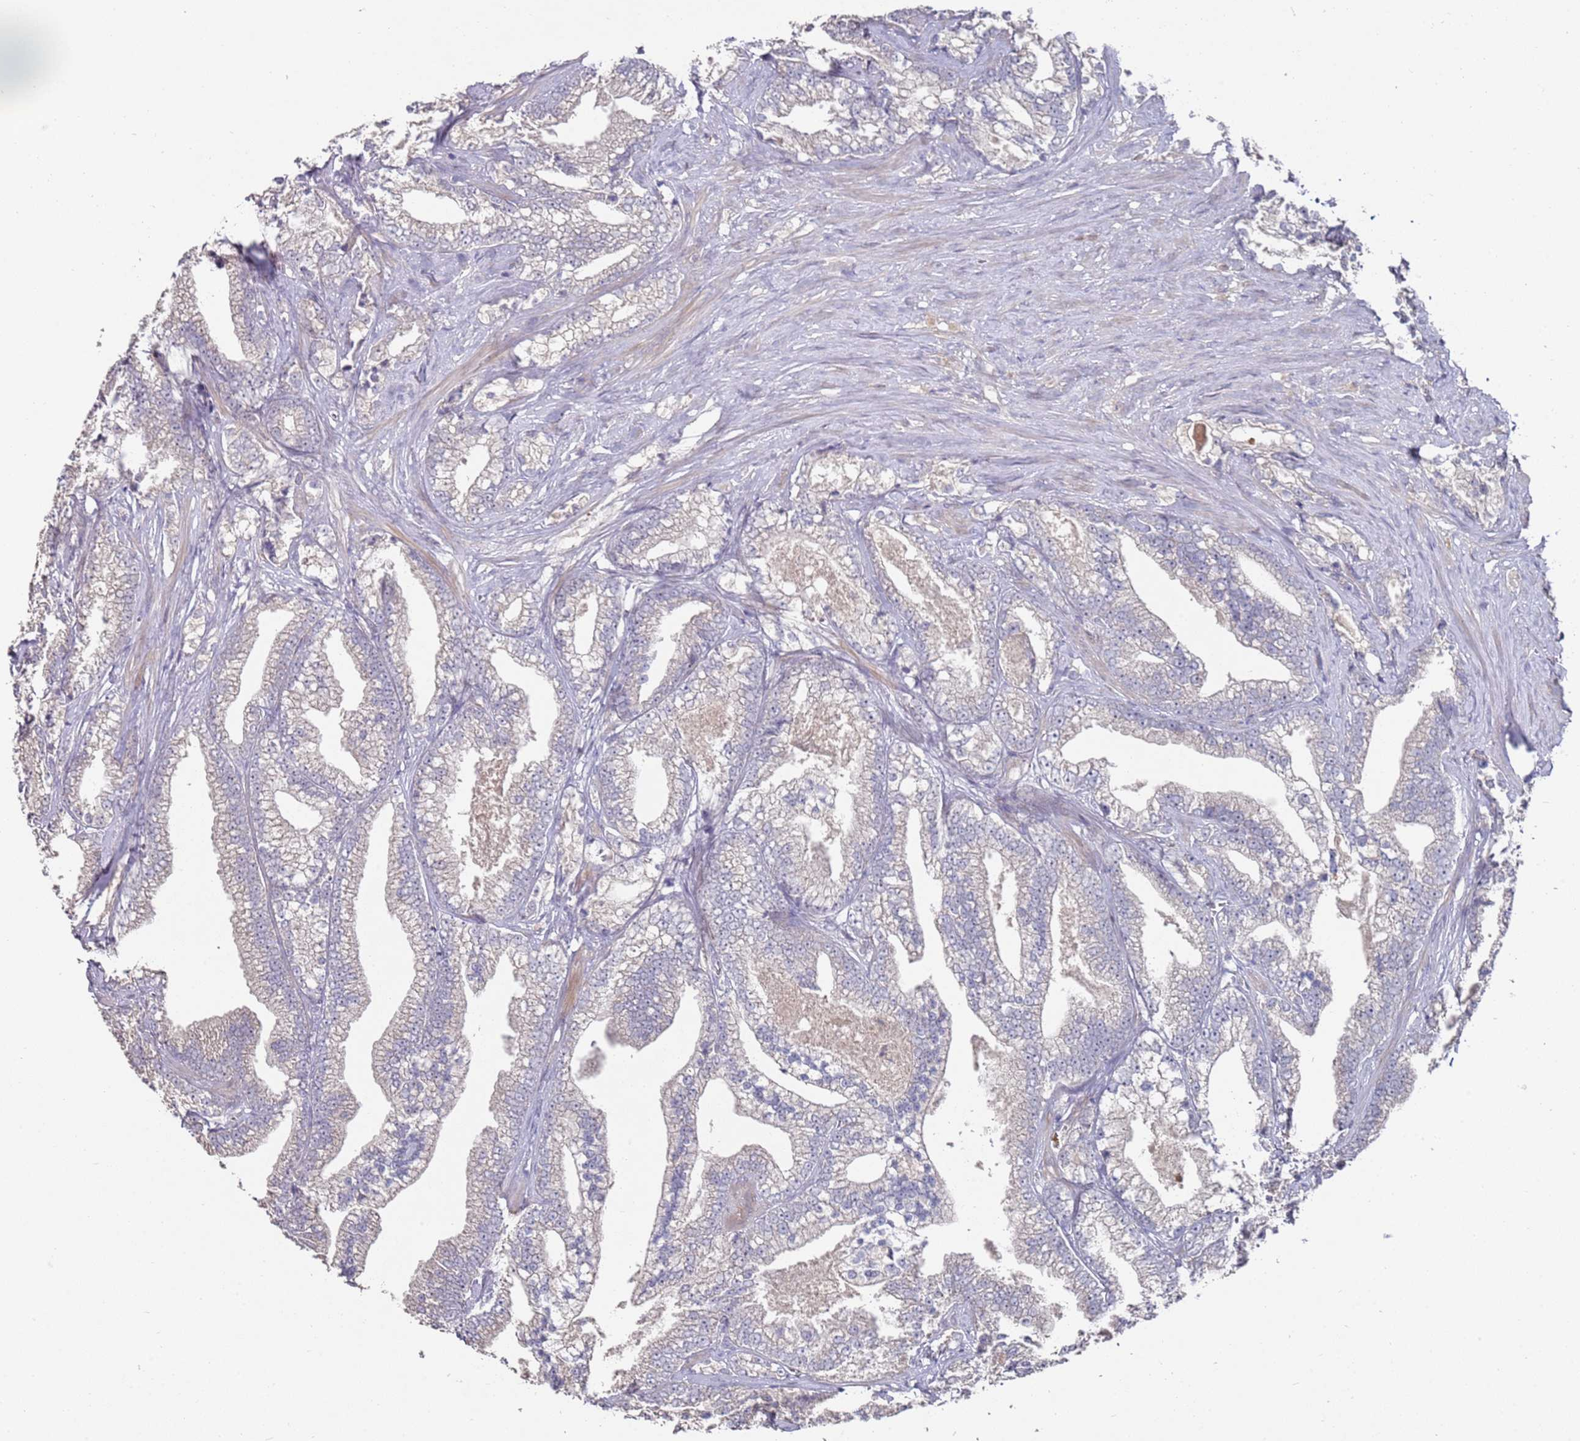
{"staining": {"intensity": "negative", "quantity": "none", "location": "none"}, "tissue": "prostate cancer", "cell_type": "Tumor cells", "image_type": "cancer", "snomed": [{"axis": "morphology", "description": "Adenocarcinoma, High grade"}, {"axis": "topography", "description": "Prostate and seminal vesicle, NOS"}], "caption": "The histopathology image shows no significant expression in tumor cells of prostate cancer.", "gene": "LACC1", "patient": {"sex": "male", "age": 67}}